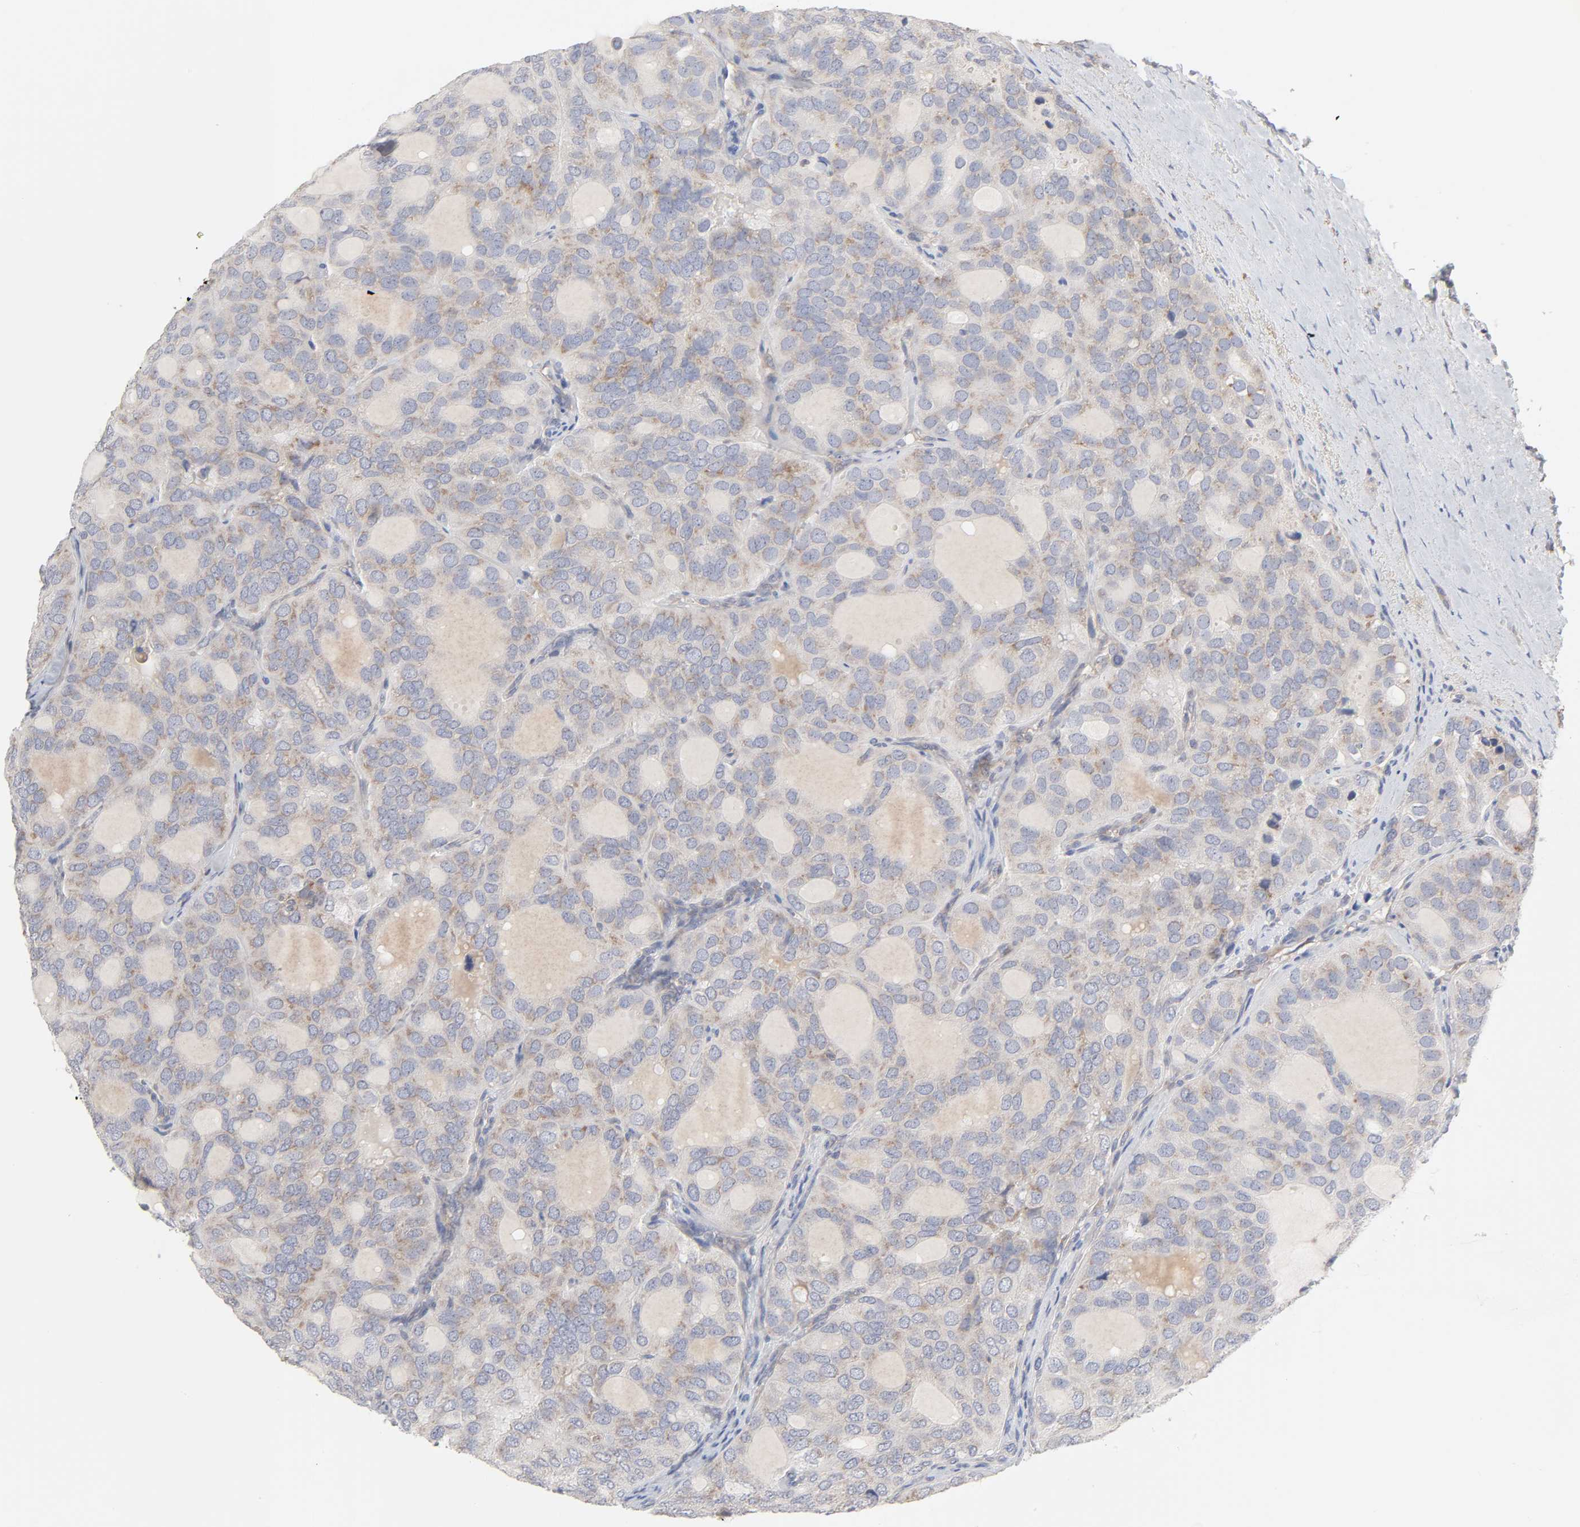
{"staining": {"intensity": "weak", "quantity": "25%-75%", "location": "cytoplasmic/membranous"}, "tissue": "thyroid cancer", "cell_type": "Tumor cells", "image_type": "cancer", "snomed": [{"axis": "morphology", "description": "Follicular adenoma carcinoma, NOS"}, {"axis": "topography", "description": "Thyroid gland"}], "caption": "Immunohistochemical staining of thyroid follicular adenoma carcinoma shows weak cytoplasmic/membranous protein expression in about 25%-75% of tumor cells.", "gene": "IL4R", "patient": {"sex": "male", "age": 75}}